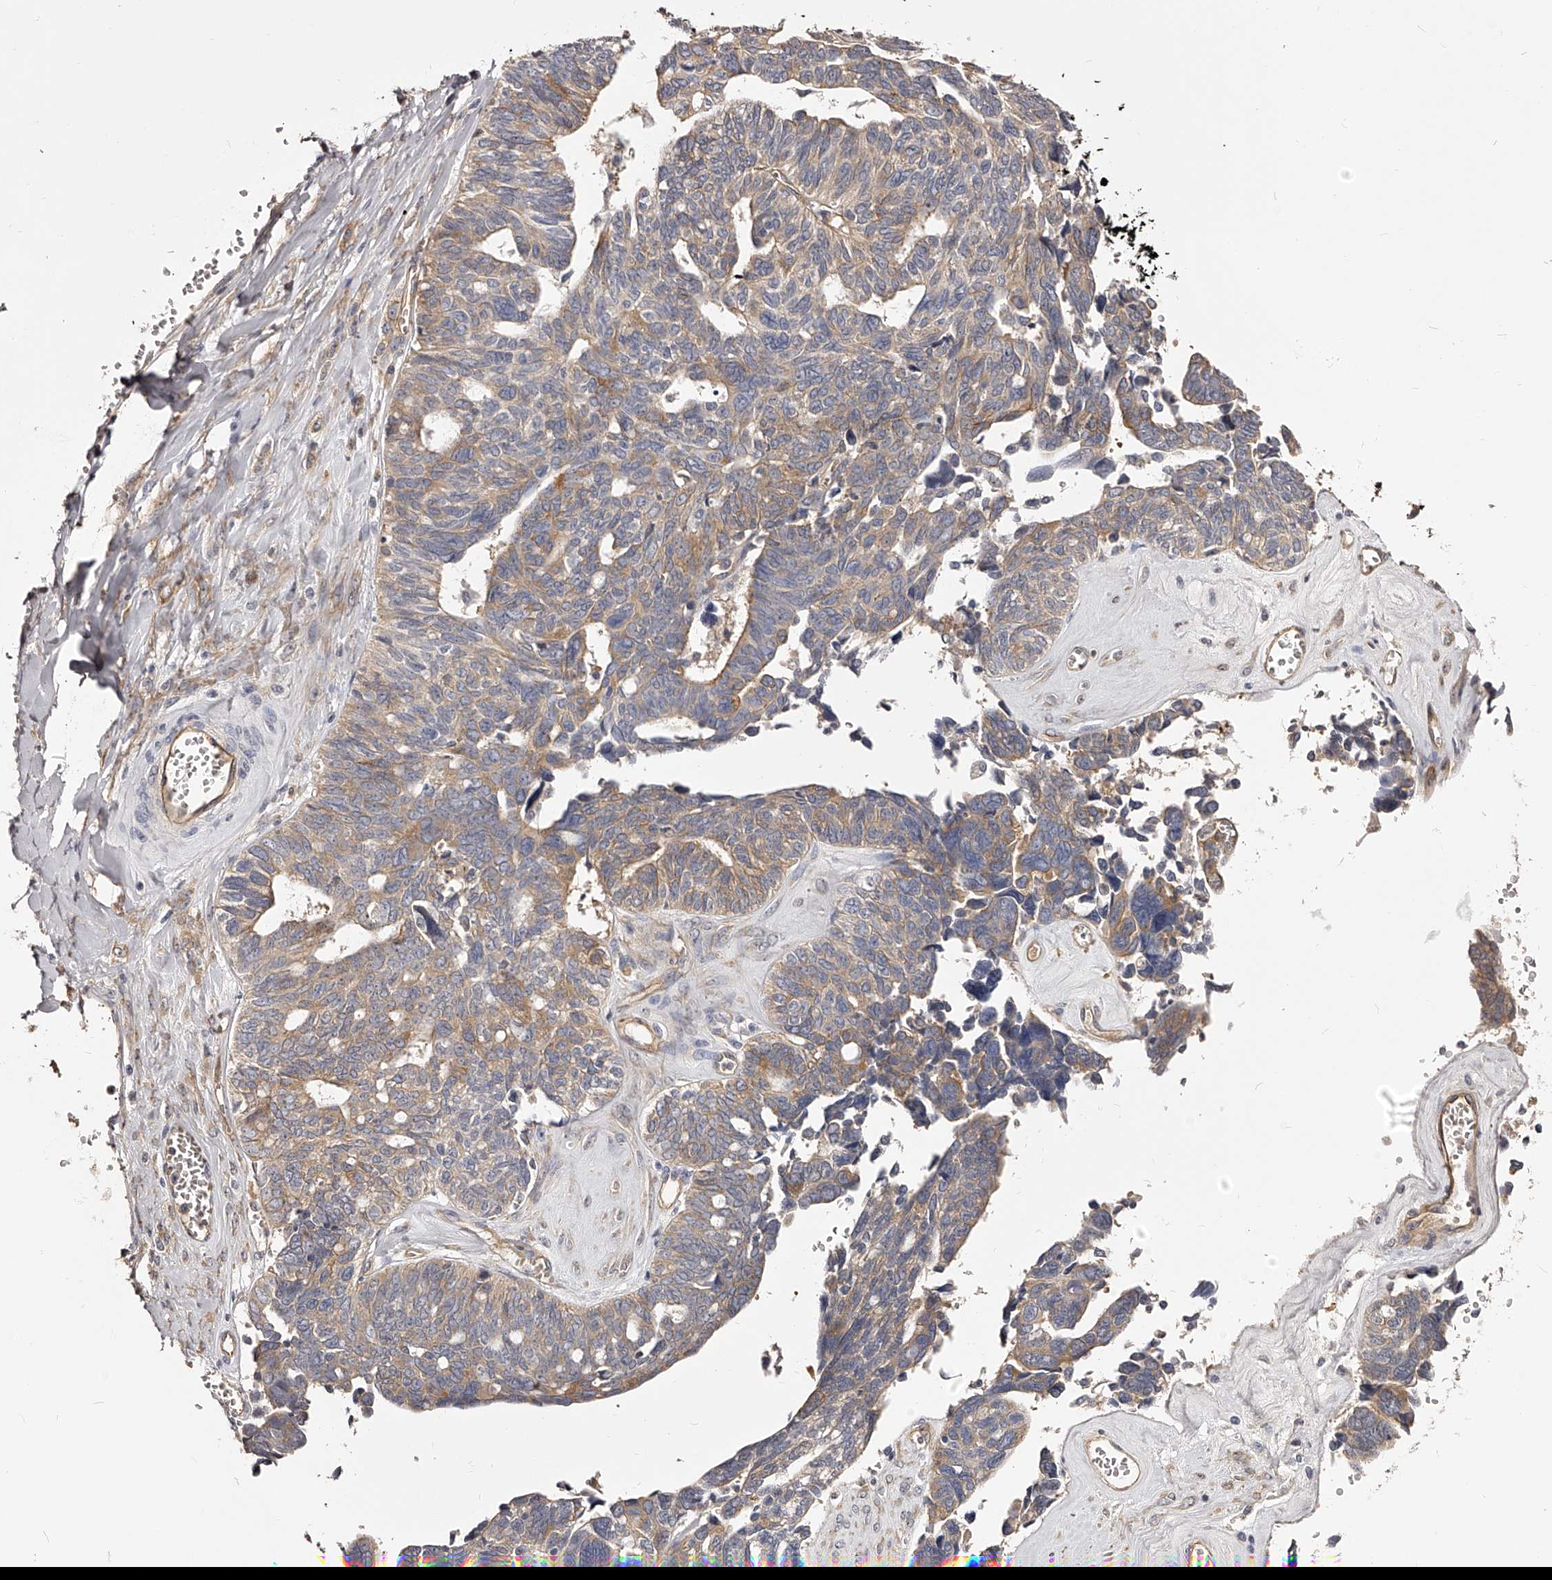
{"staining": {"intensity": "moderate", "quantity": ">75%", "location": "cytoplasmic/membranous"}, "tissue": "ovarian cancer", "cell_type": "Tumor cells", "image_type": "cancer", "snomed": [{"axis": "morphology", "description": "Cystadenocarcinoma, serous, NOS"}, {"axis": "topography", "description": "Ovary"}], "caption": "Protein staining of ovarian cancer (serous cystadenocarcinoma) tissue exhibits moderate cytoplasmic/membranous expression in approximately >75% of tumor cells.", "gene": "LTV1", "patient": {"sex": "female", "age": 79}}